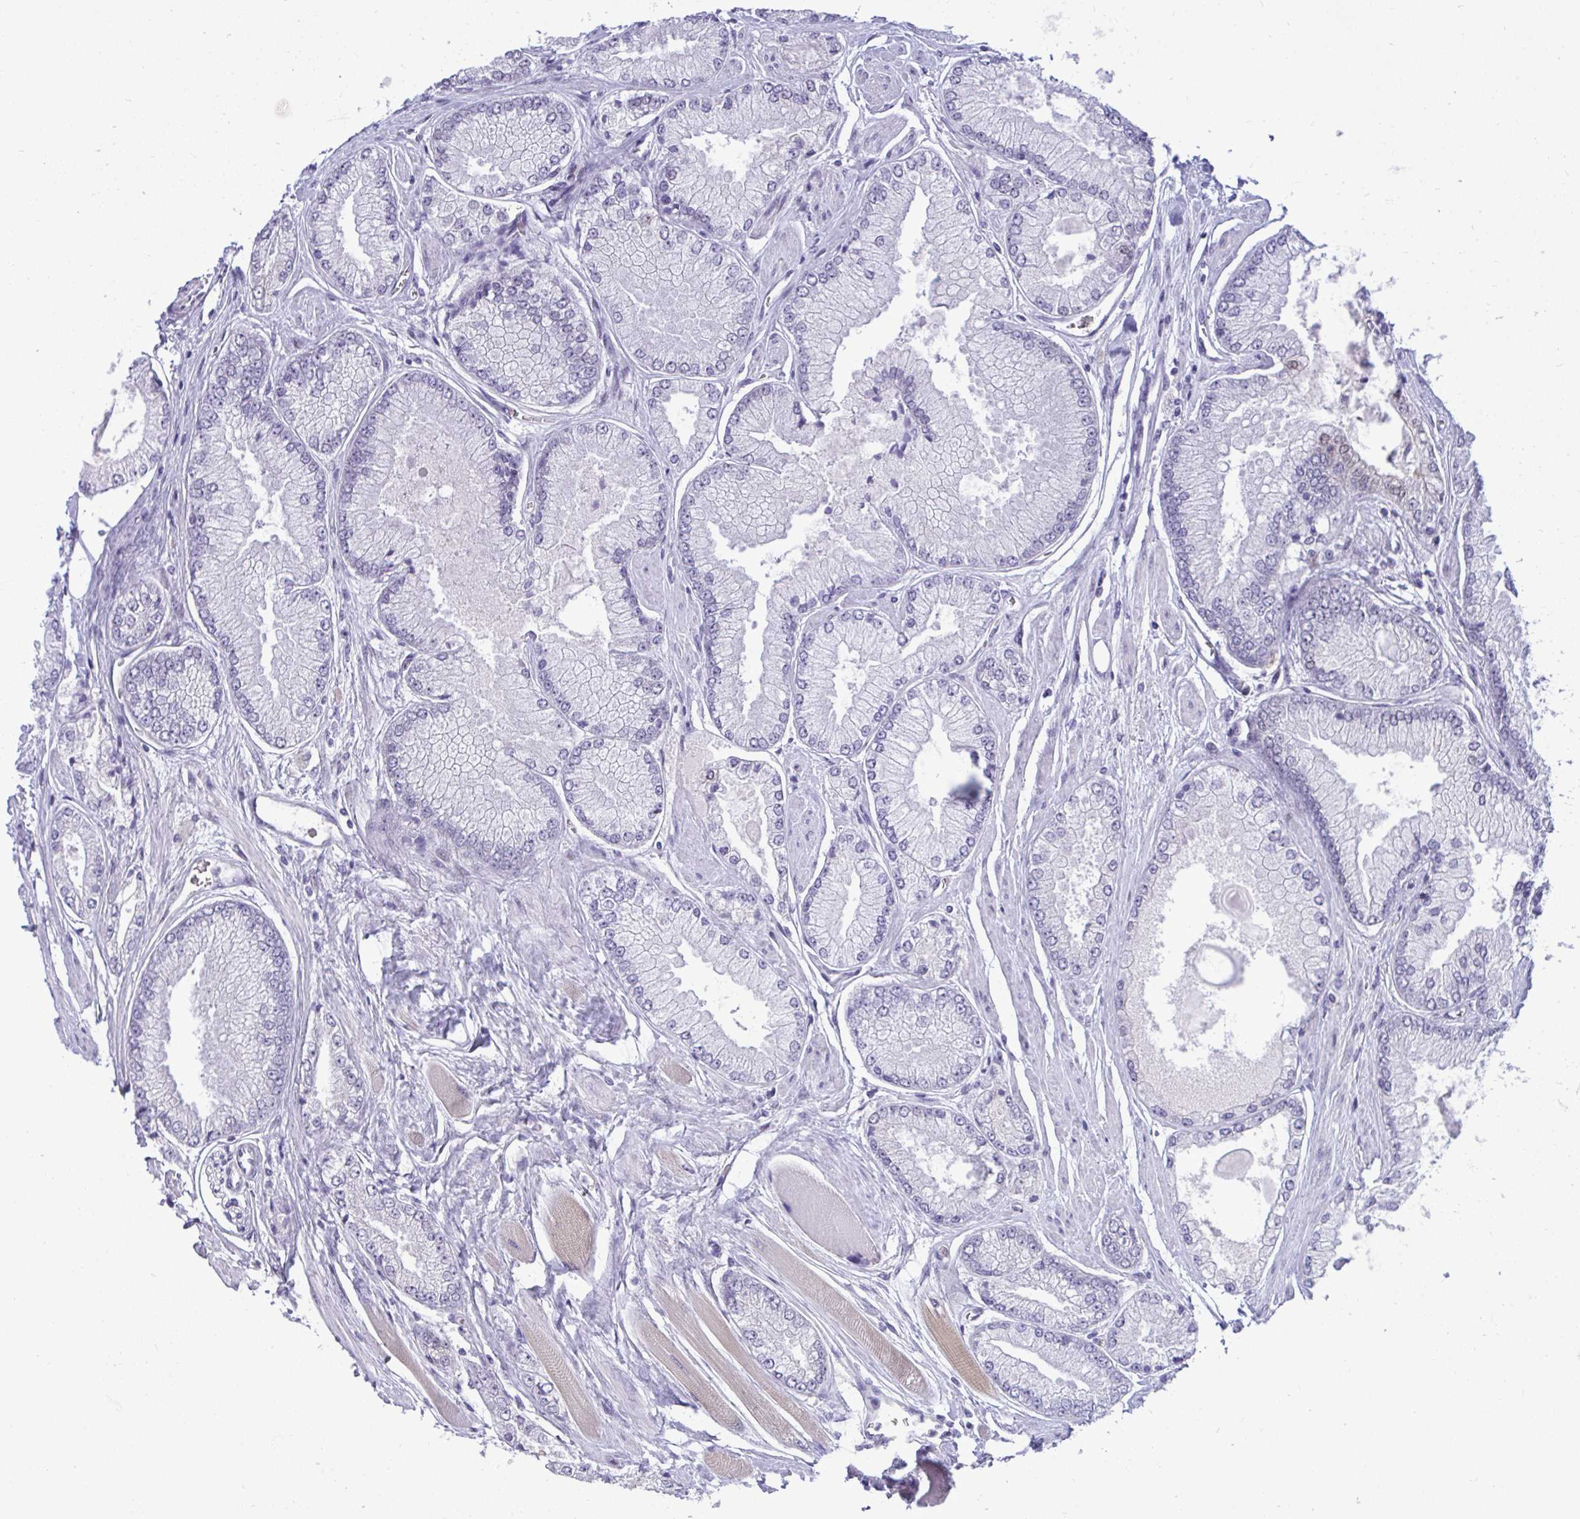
{"staining": {"intensity": "negative", "quantity": "none", "location": "none"}, "tissue": "prostate cancer", "cell_type": "Tumor cells", "image_type": "cancer", "snomed": [{"axis": "morphology", "description": "Adenocarcinoma, Low grade"}, {"axis": "topography", "description": "Prostate"}], "caption": "IHC micrograph of neoplastic tissue: prostate cancer stained with DAB displays no significant protein expression in tumor cells. (Immunohistochemistry (ihc), brightfield microscopy, high magnification).", "gene": "EPOP", "patient": {"sex": "male", "age": 67}}